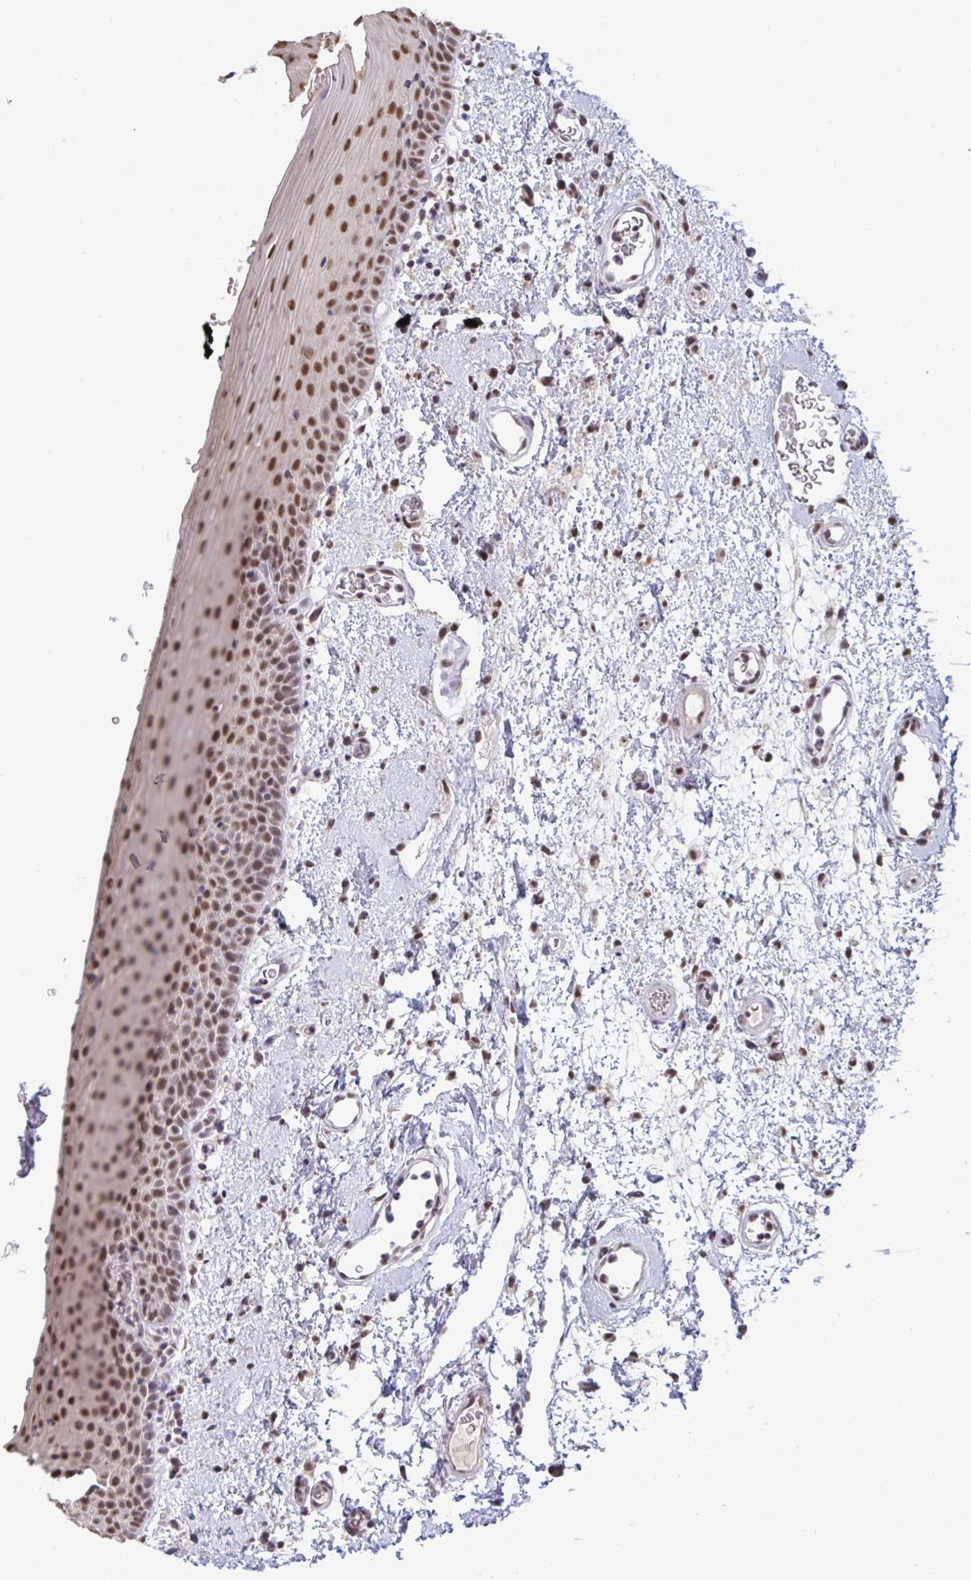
{"staining": {"intensity": "moderate", "quantity": ">75%", "location": "nuclear"}, "tissue": "oral mucosa", "cell_type": "Squamous epithelial cells", "image_type": "normal", "snomed": [{"axis": "morphology", "description": "Normal tissue, NOS"}, {"axis": "topography", "description": "Oral tissue"}, {"axis": "topography", "description": "Head-Neck"}], "caption": "IHC image of unremarkable oral mucosa: oral mucosa stained using immunohistochemistry (IHC) exhibits medium levels of moderate protein expression localized specifically in the nuclear of squamous epithelial cells, appearing as a nuclear brown color.", "gene": "PUF60", "patient": {"sex": "female", "age": 55}}